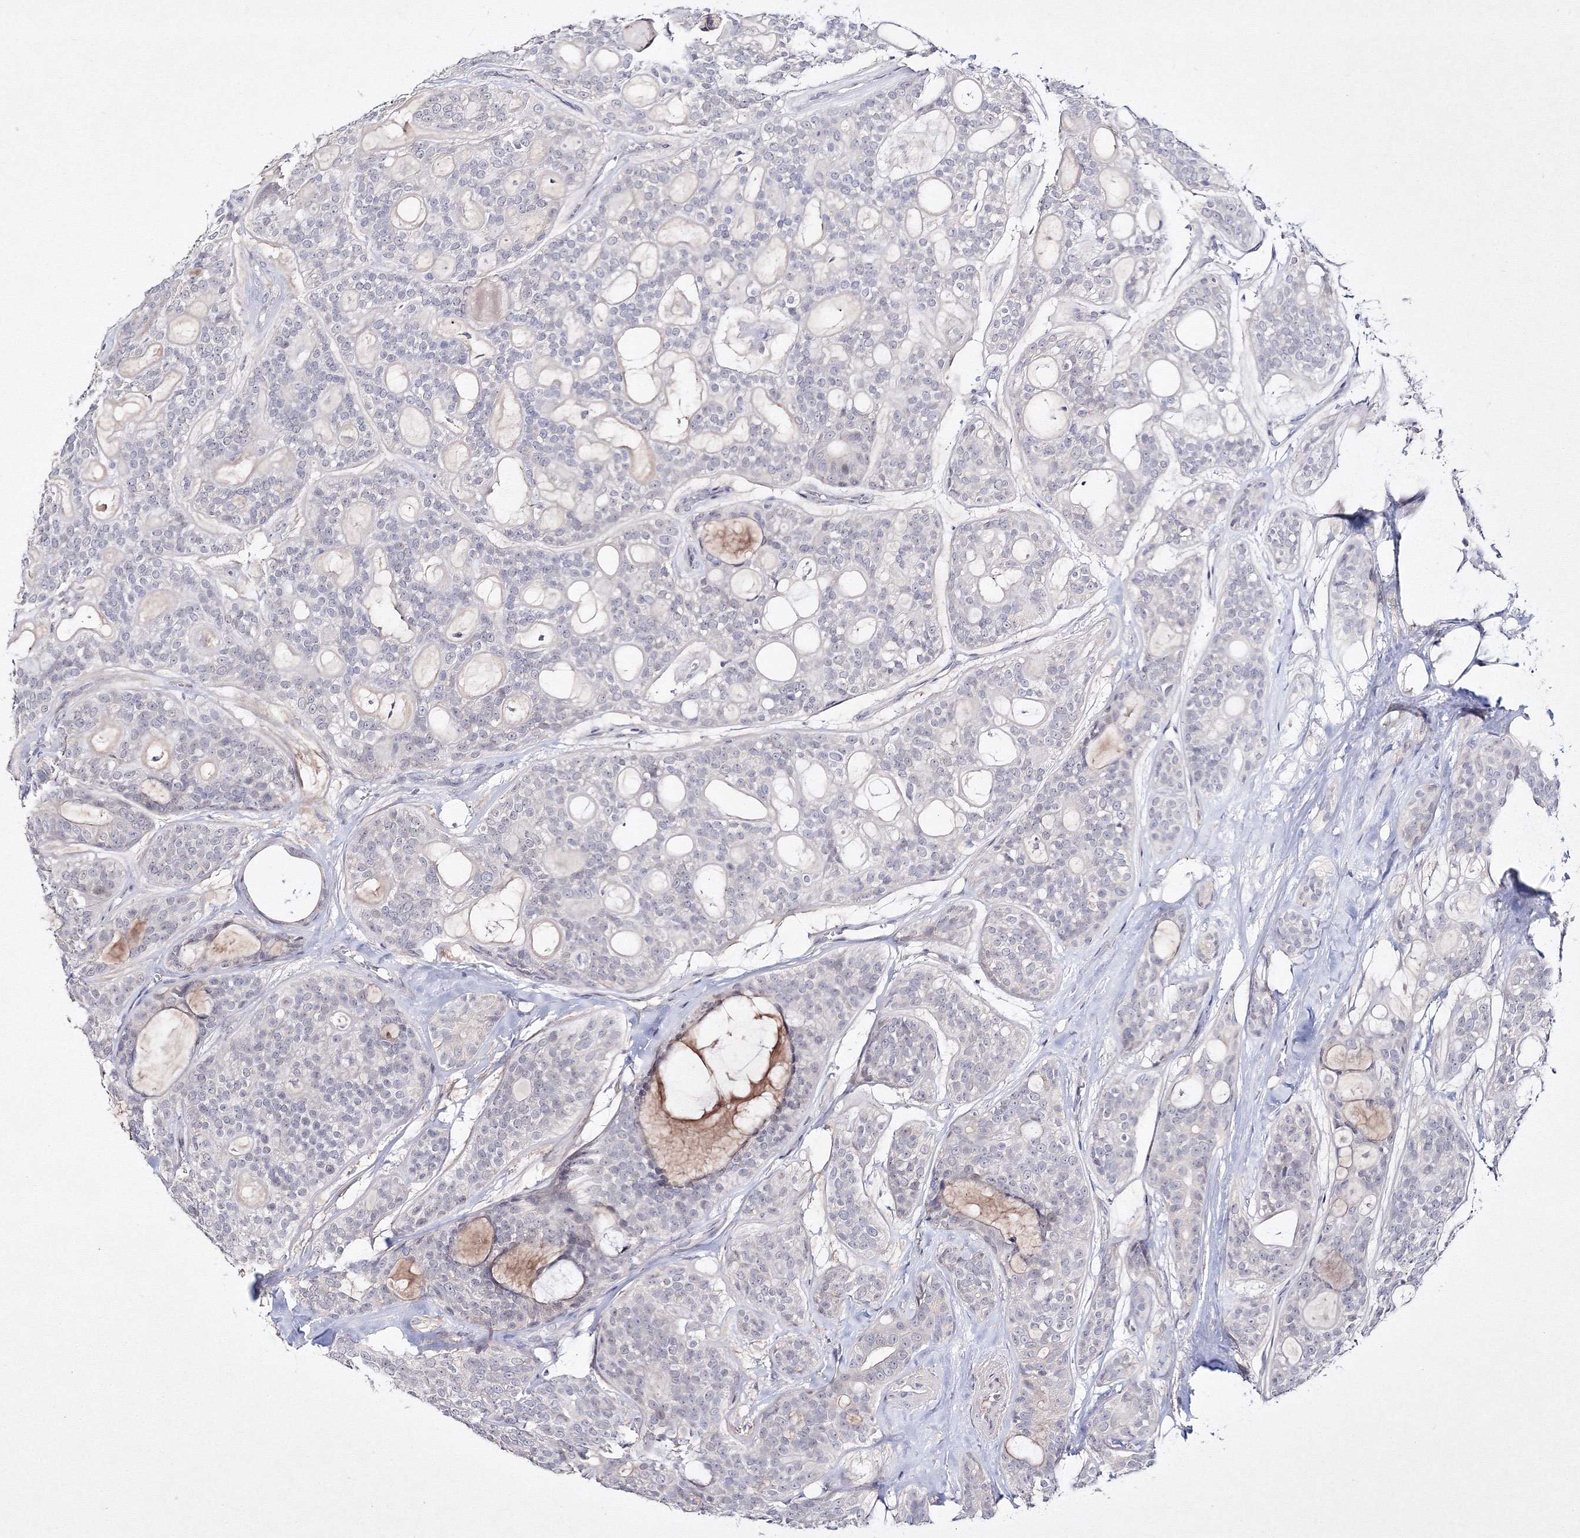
{"staining": {"intensity": "negative", "quantity": "none", "location": "none"}, "tissue": "head and neck cancer", "cell_type": "Tumor cells", "image_type": "cancer", "snomed": [{"axis": "morphology", "description": "Adenocarcinoma, NOS"}, {"axis": "topography", "description": "Head-Neck"}], "caption": "This is an immunohistochemistry (IHC) micrograph of head and neck adenocarcinoma. There is no positivity in tumor cells.", "gene": "NEU4", "patient": {"sex": "male", "age": 66}}